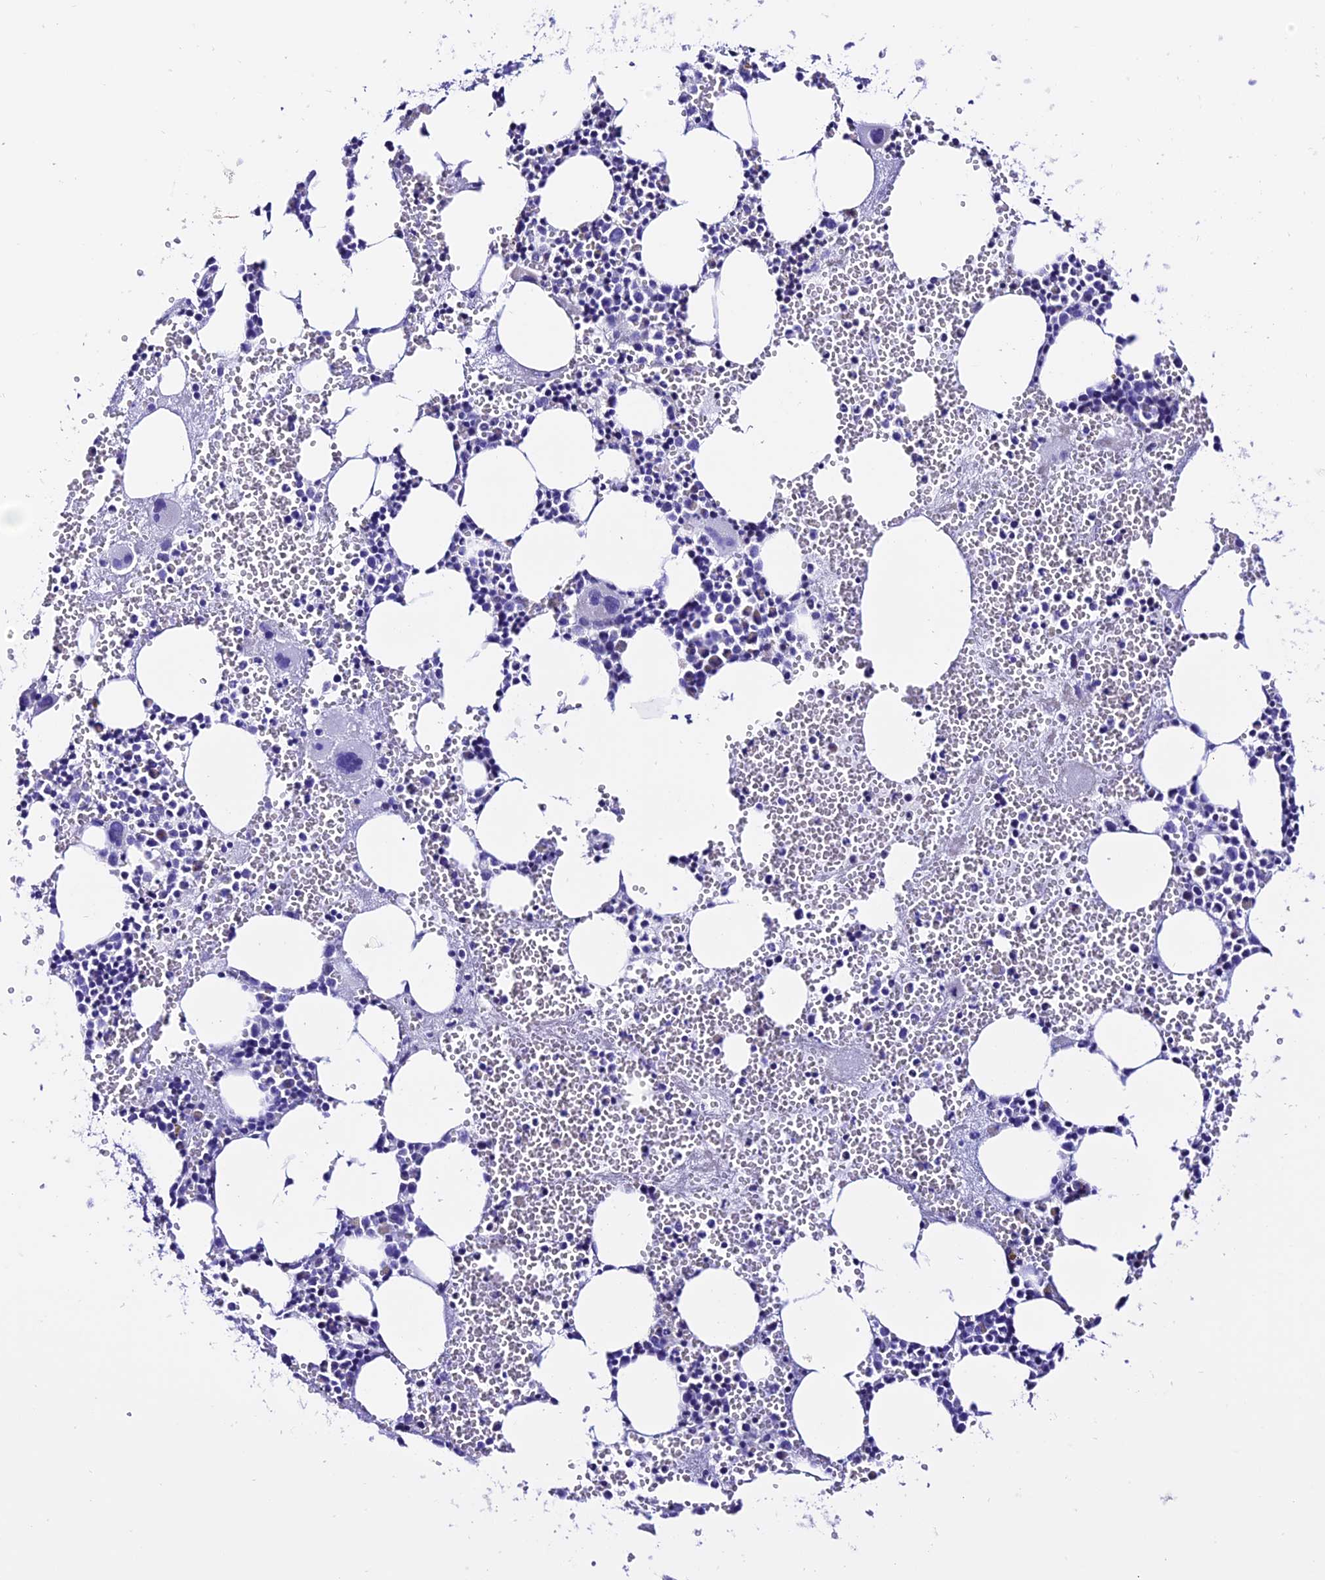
{"staining": {"intensity": "negative", "quantity": "none", "location": "none"}, "tissue": "bone marrow", "cell_type": "Hematopoietic cells", "image_type": "normal", "snomed": [{"axis": "morphology", "description": "Normal tissue, NOS"}, {"axis": "morphology", "description": "Inflammation, NOS"}, {"axis": "topography", "description": "Bone marrow"}], "caption": "DAB immunohistochemical staining of normal bone marrow exhibits no significant expression in hematopoietic cells.", "gene": "TRMT44", "patient": {"sex": "female", "age": 76}}